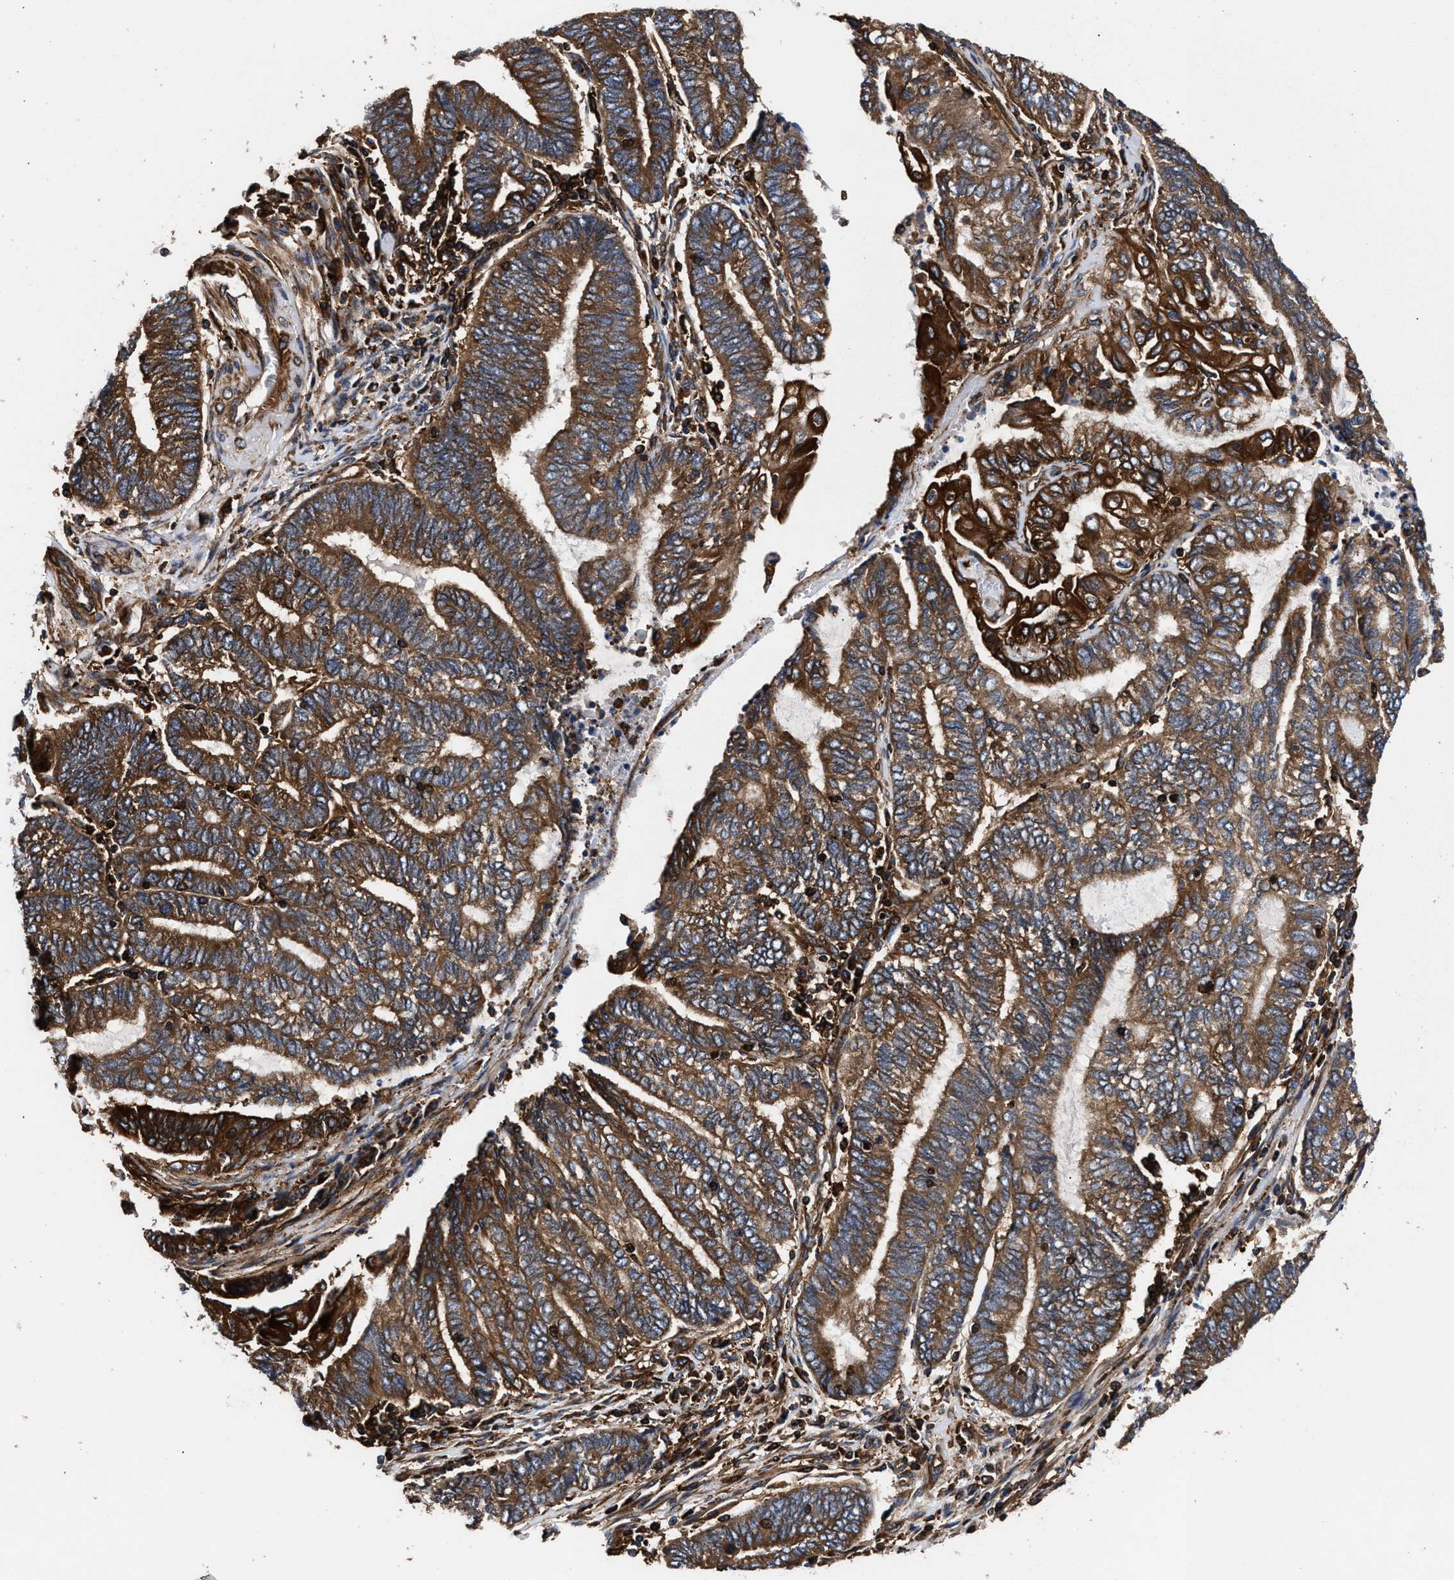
{"staining": {"intensity": "strong", "quantity": ">75%", "location": "cytoplasmic/membranous"}, "tissue": "endometrial cancer", "cell_type": "Tumor cells", "image_type": "cancer", "snomed": [{"axis": "morphology", "description": "Adenocarcinoma, NOS"}, {"axis": "topography", "description": "Uterus"}, {"axis": "topography", "description": "Endometrium"}], "caption": "Immunohistochemical staining of endometrial adenocarcinoma shows high levels of strong cytoplasmic/membranous protein positivity in about >75% of tumor cells.", "gene": "KYAT1", "patient": {"sex": "female", "age": 70}}